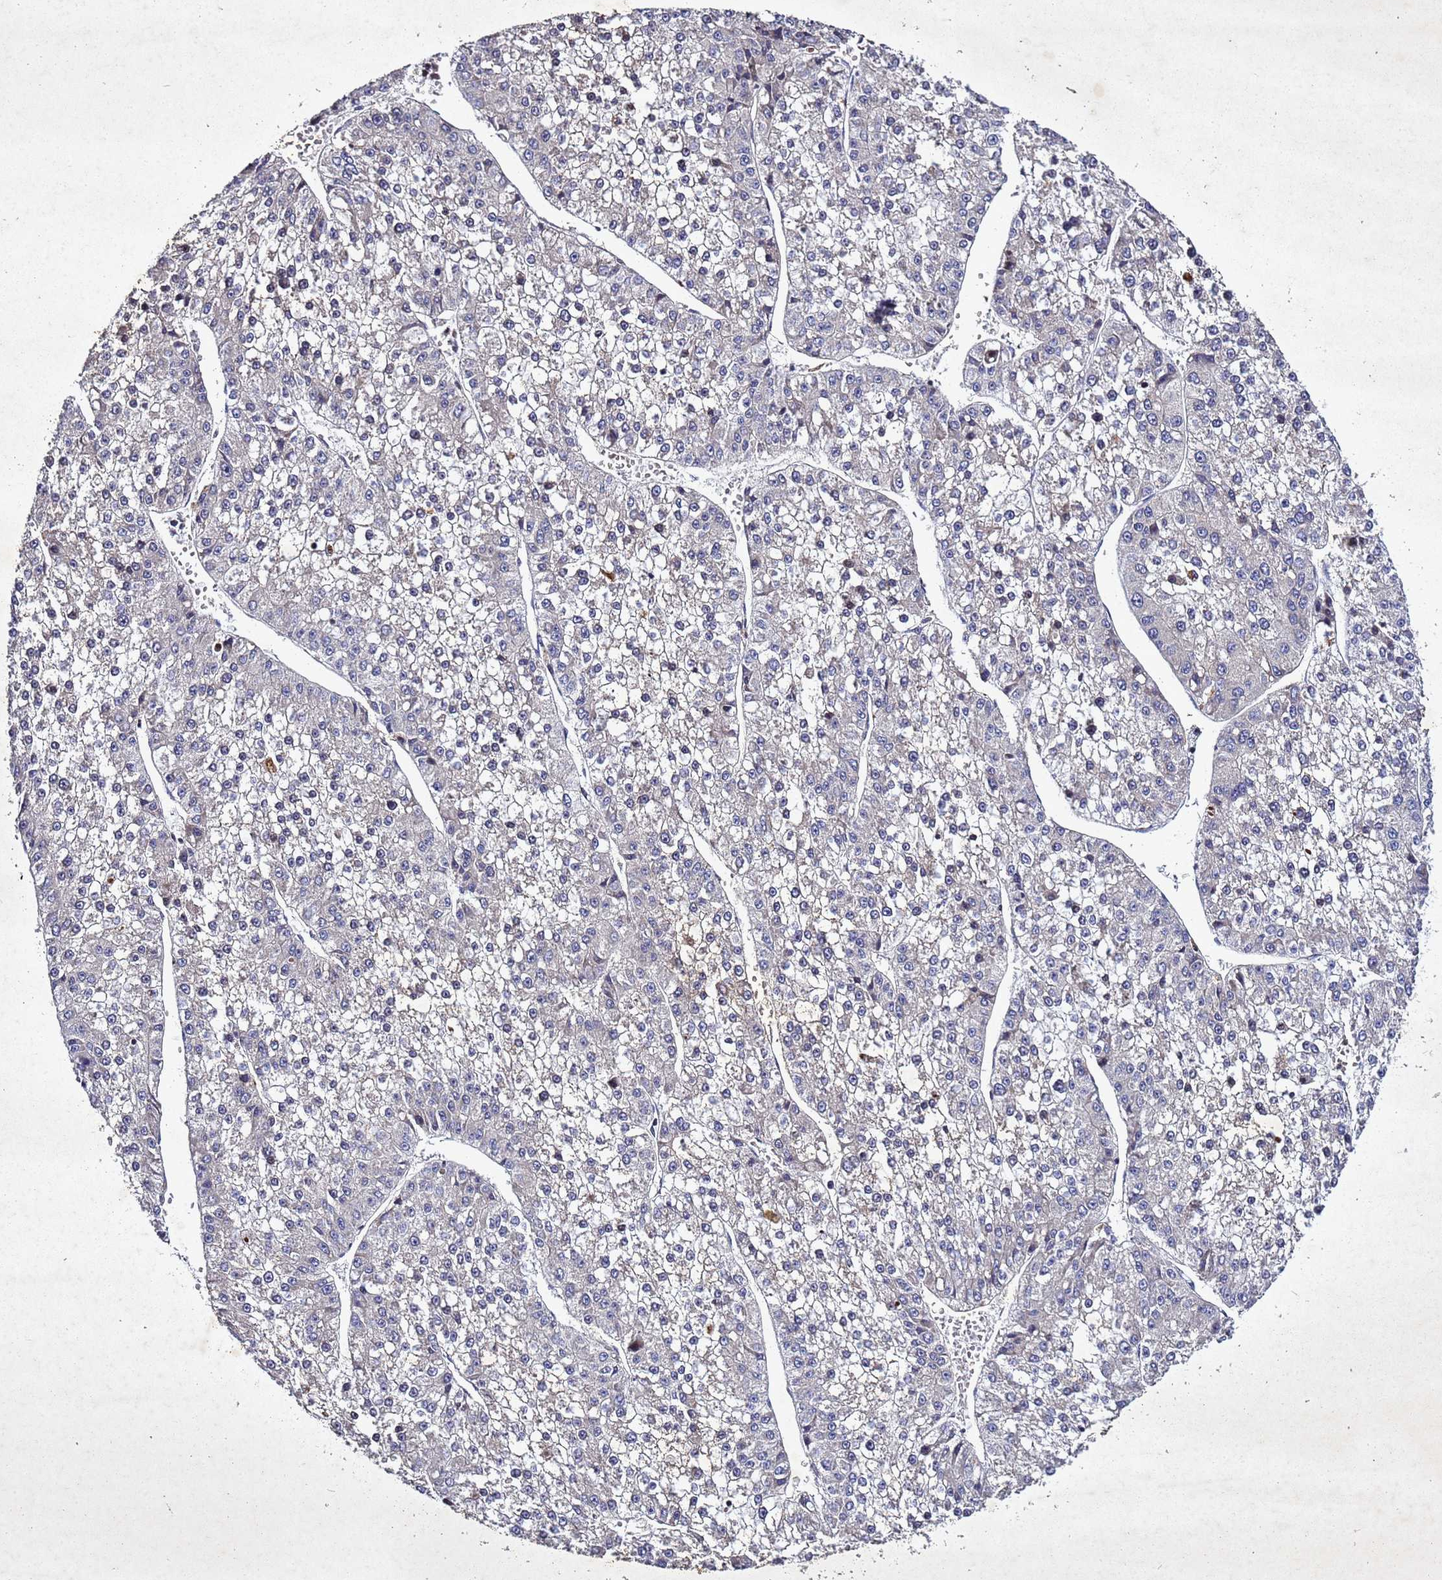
{"staining": {"intensity": "negative", "quantity": "none", "location": "none"}, "tissue": "liver cancer", "cell_type": "Tumor cells", "image_type": "cancer", "snomed": [{"axis": "morphology", "description": "Carcinoma, Hepatocellular, NOS"}, {"axis": "topography", "description": "Liver"}], "caption": "High magnification brightfield microscopy of liver hepatocellular carcinoma stained with DAB (brown) and counterstained with hematoxylin (blue): tumor cells show no significant positivity. (Immunohistochemistry, brightfield microscopy, high magnification).", "gene": "SV2B", "patient": {"sex": "female", "age": 73}}